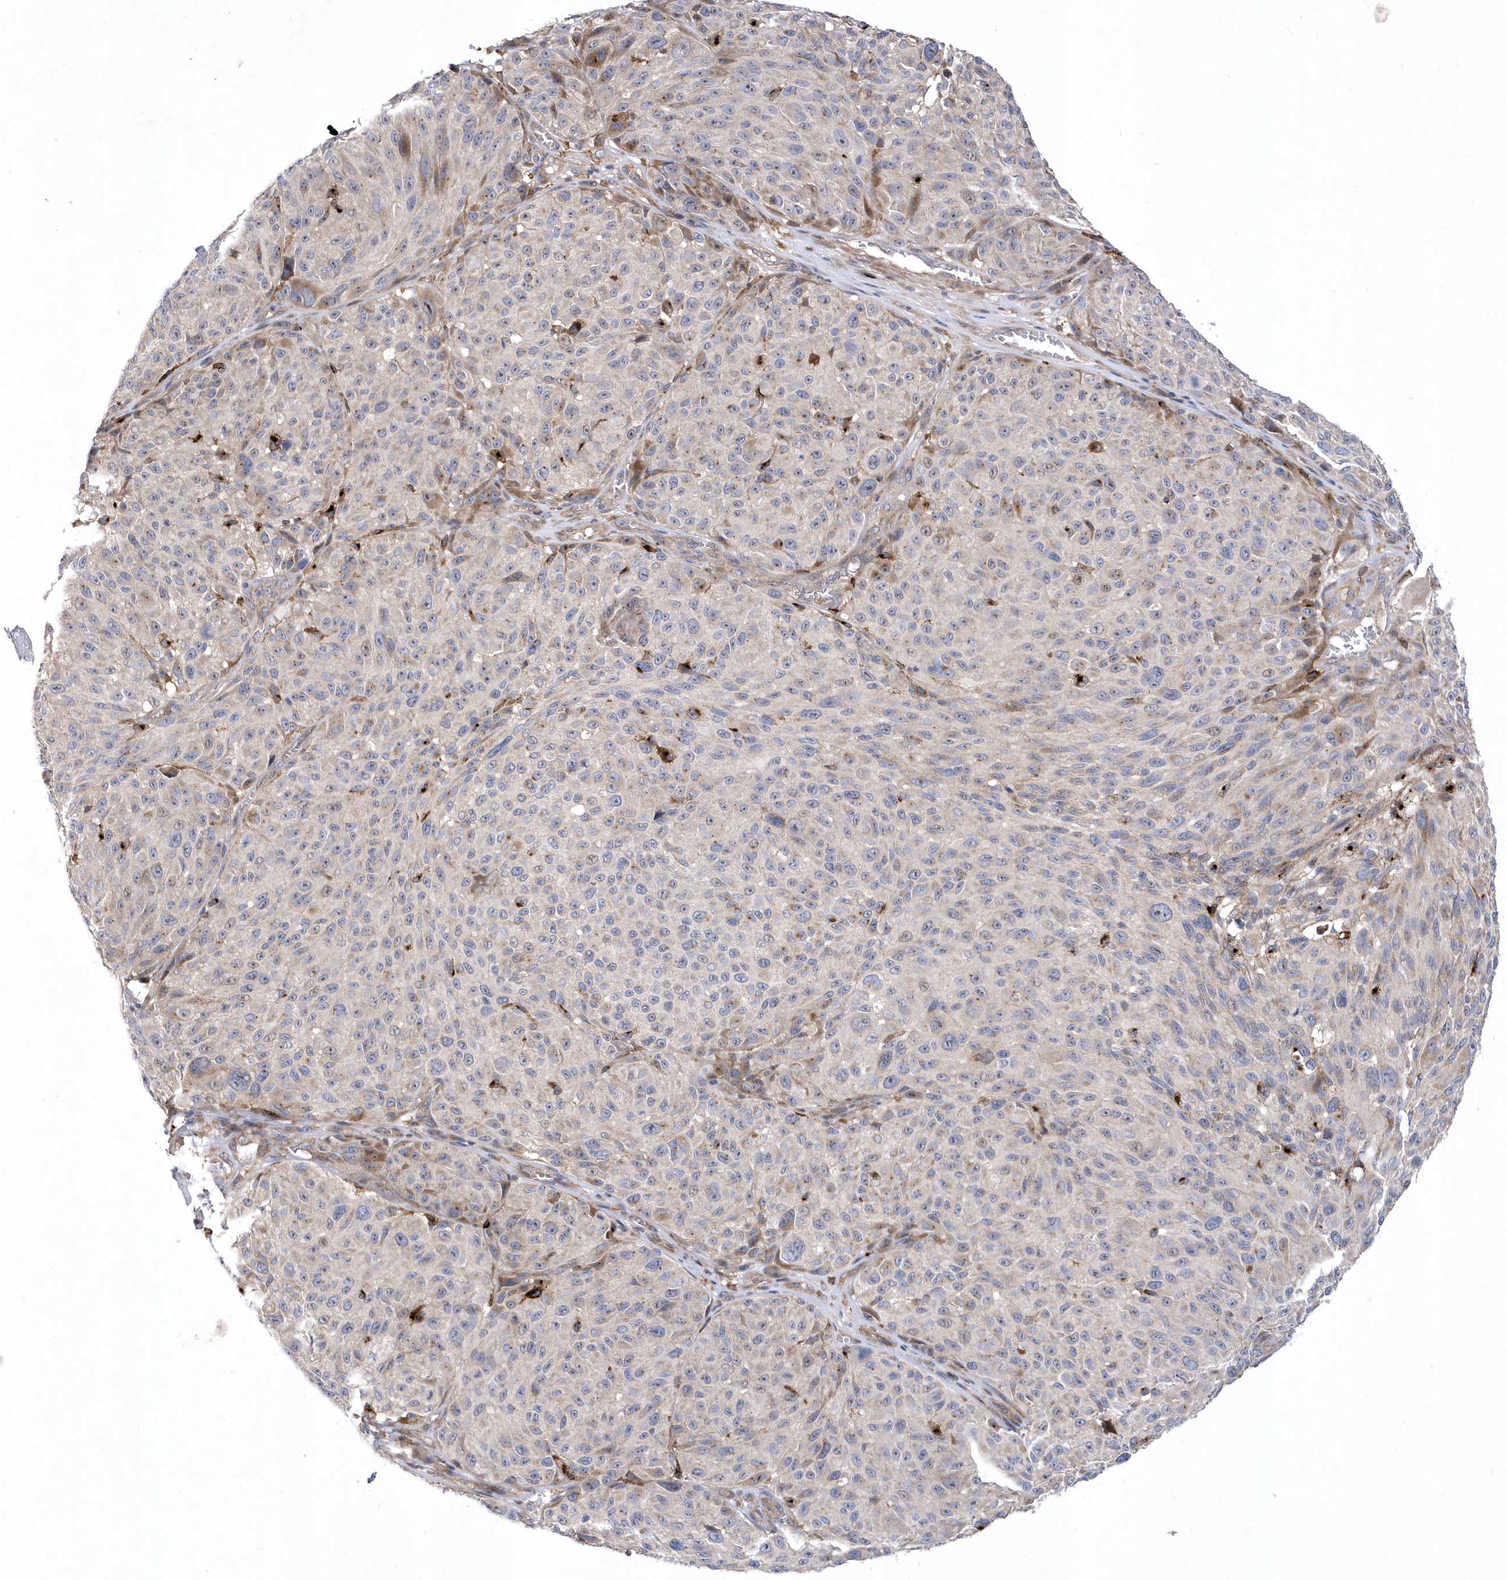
{"staining": {"intensity": "negative", "quantity": "none", "location": "none"}, "tissue": "melanoma", "cell_type": "Tumor cells", "image_type": "cancer", "snomed": [{"axis": "morphology", "description": "Malignant melanoma, NOS"}, {"axis": "topography", "description": "Skin"}], "caption": "A high-resolution image shows IHC staining of malignant melanoma, which shows no significant staining in tumor cells.", "gene": "LONRF2", "patient": {"sex": "male", "age": 83}}